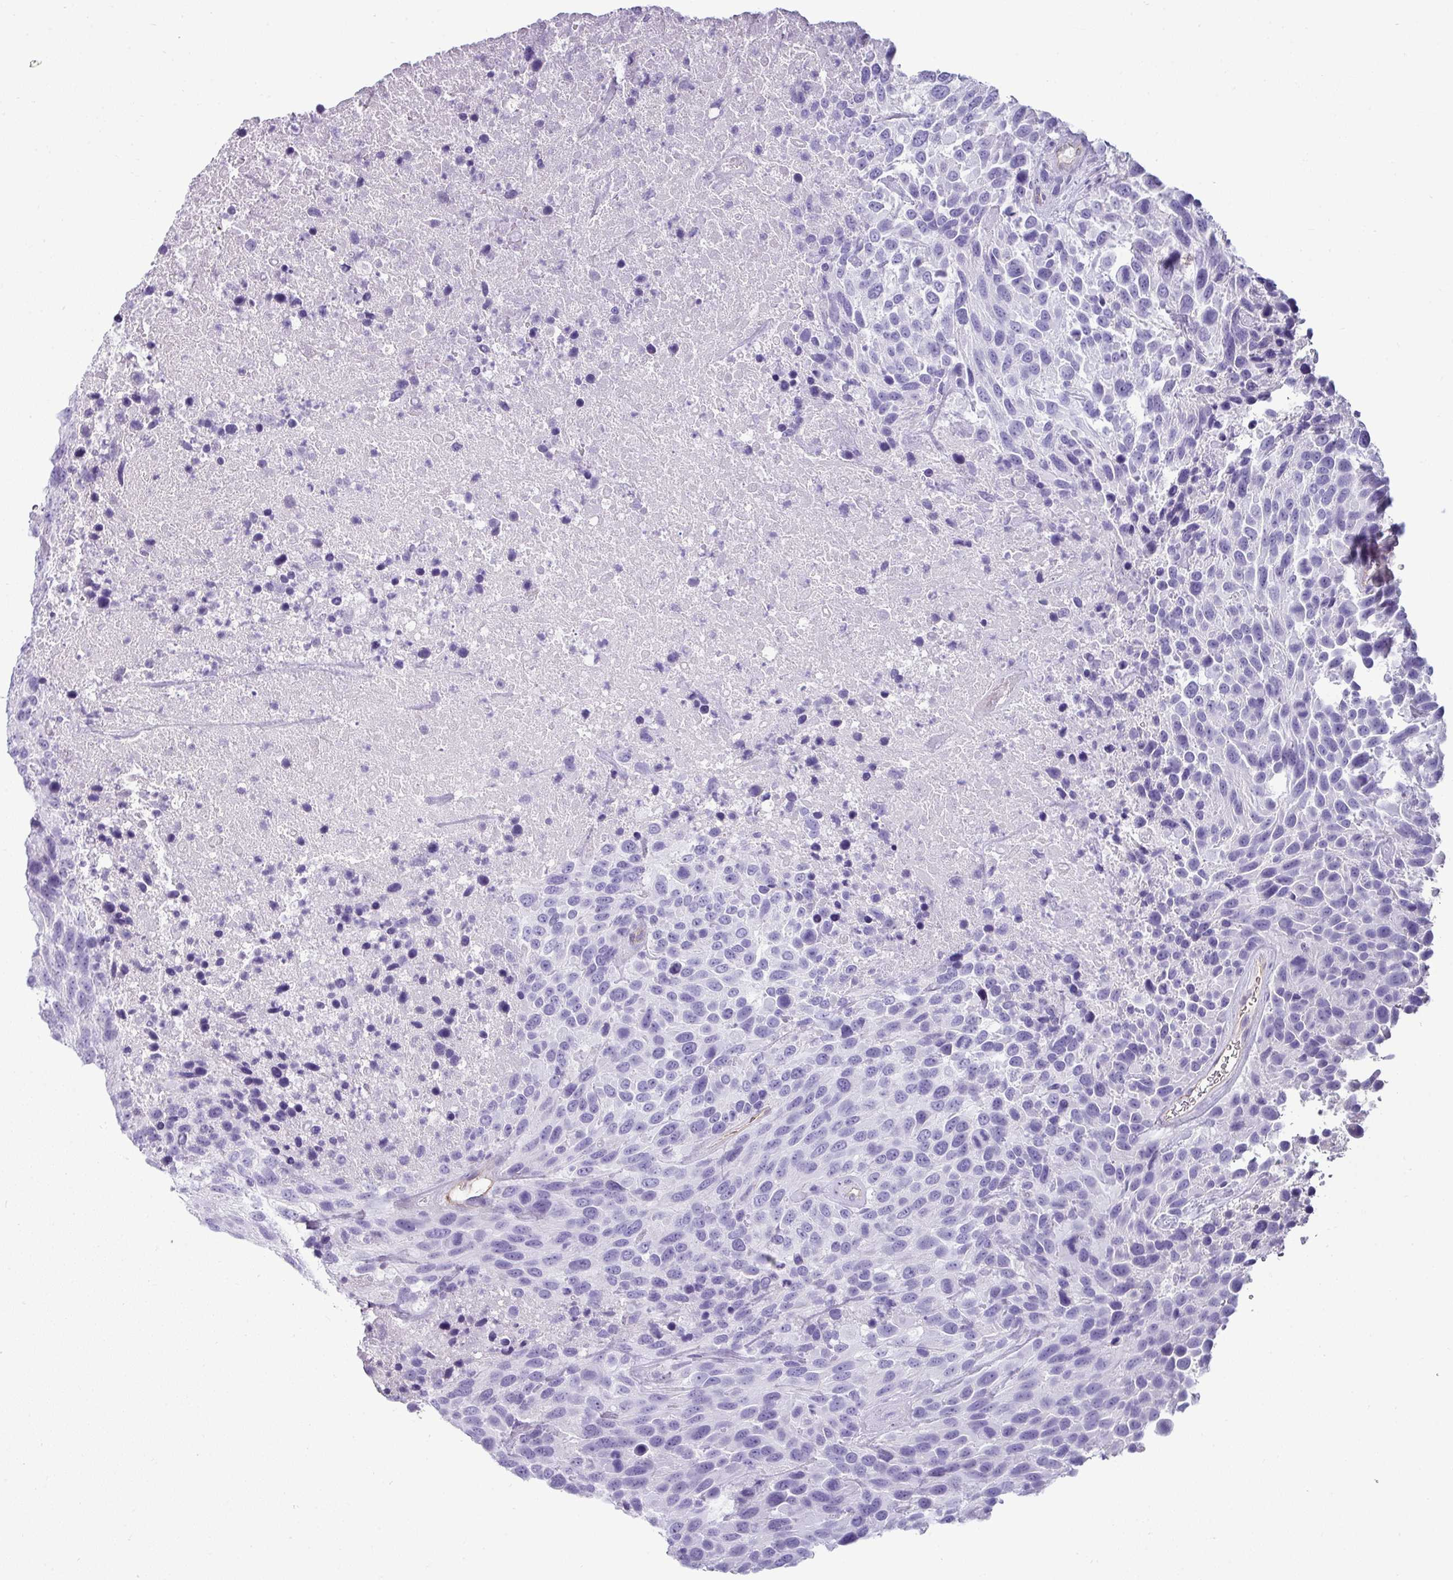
{"staining": {"intensity": "negative", "quantity": "none", "location": "none"}, "tissue": "urothelial cancer", "cell_type": "Tumor cells", "image_type": "cancer", "snomed": [{"axis": "morphology", "description": "Urothelial carcinoma, High grade"}, {"axis": "topography", "description": "Urinary bladder"}], "caption": "DAB (3,3'-diaminobenzidine) immunohistochemical staining of human urothelial cancer displays no significant positivity in tumor cells.", "gene": "VCX2", "patient": {"sex": "female", "age": 70}}